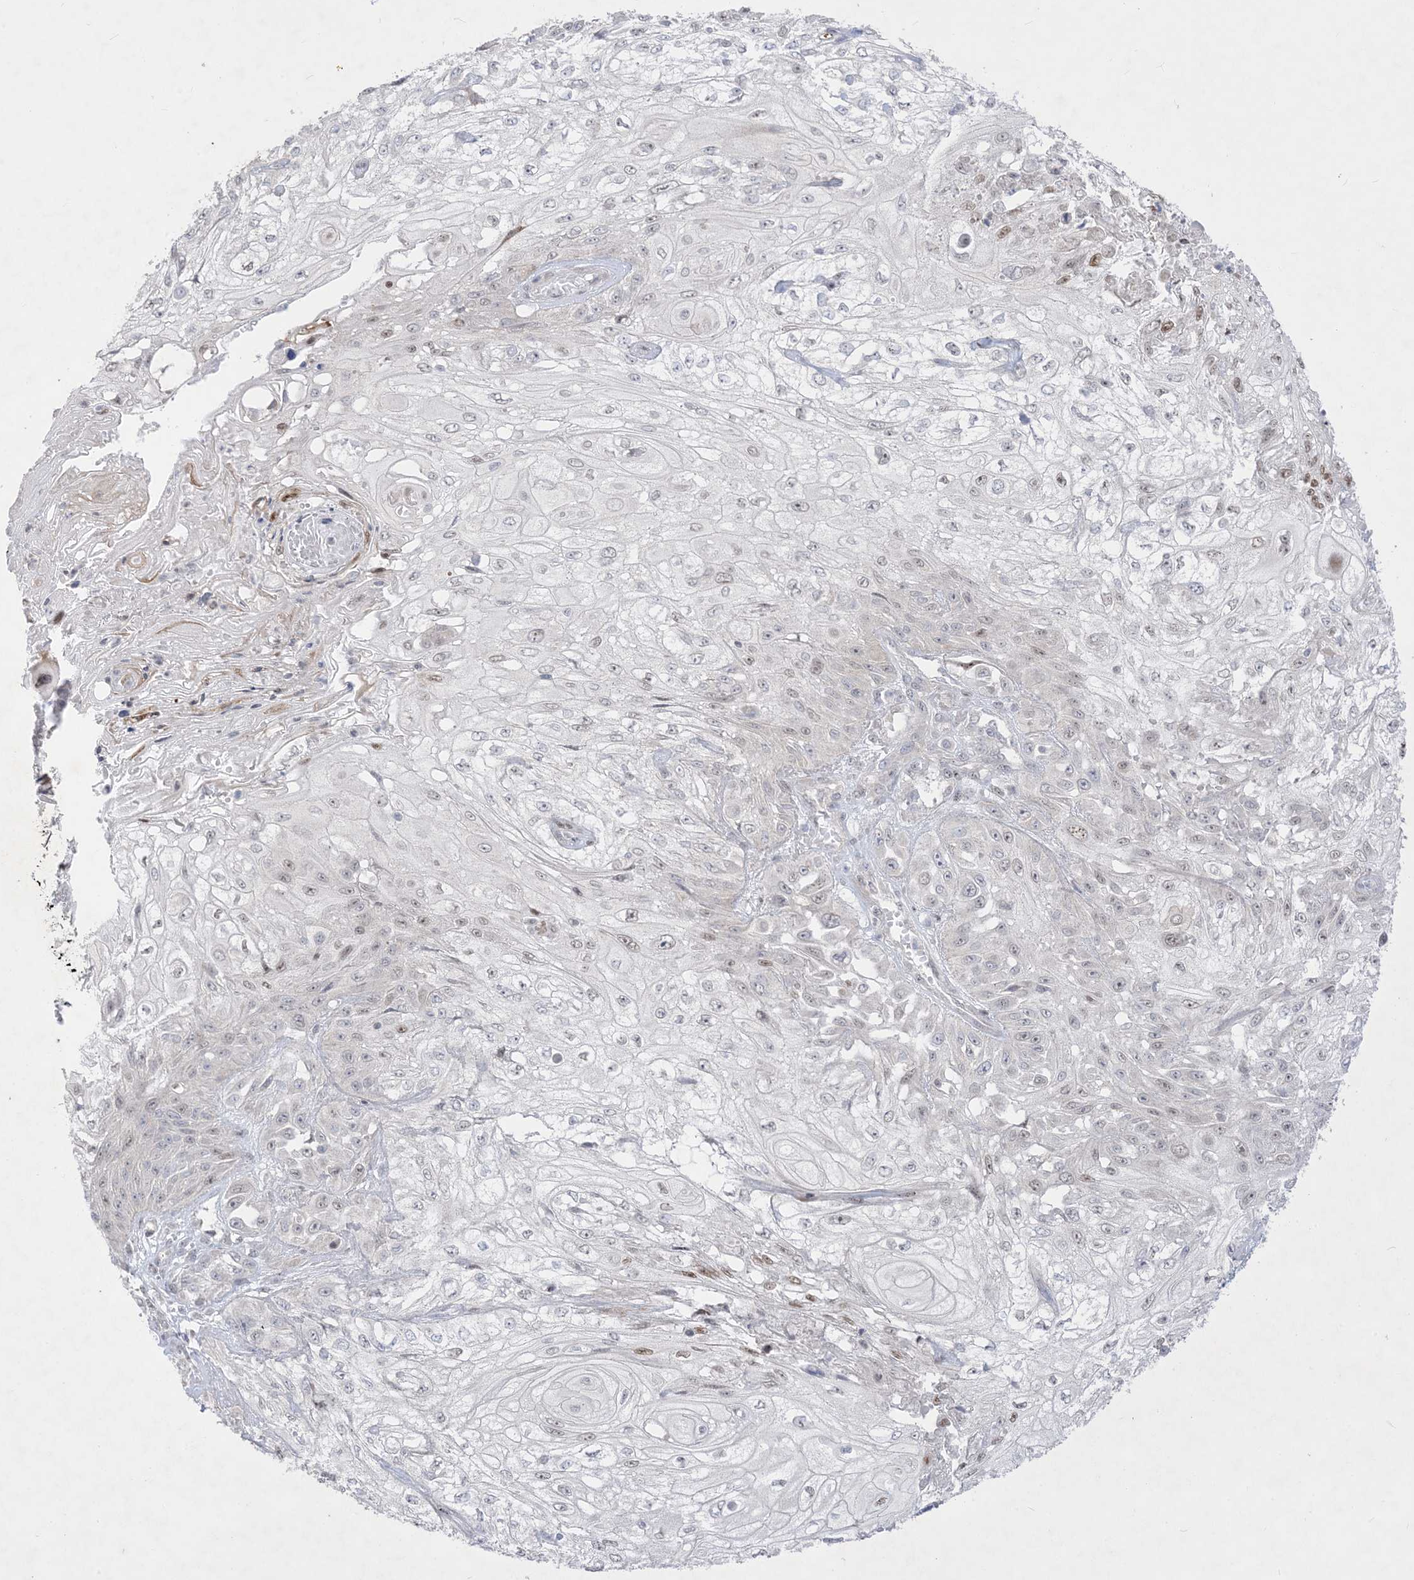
{"staining": {"intensity": "weak", "quantity": "<25%", "location": "nuclear"}, "tissue": "skin cancer", "cell_type": "Tumor cells", "image_type": "cancer", "snomed": [{"axis": "morphology", "description": "Squamous cell carcinoma, NOS"}, {"axis": "morphology", "description": "Squamous cell carcinoma, metastatic, NOS"}, {"axis": "topography", "description": "Skin"}, {"axis": "topography", "description": "Lymph node"}], "caption": "Immunohistochemical staining of skin metastatic squamous cell carcinoma exhibits no significant positivity in tumor cells. Nuclei are stained in blue.", "gene": "BHLHE40", "patient": {"sex": "male", "age": 75}}